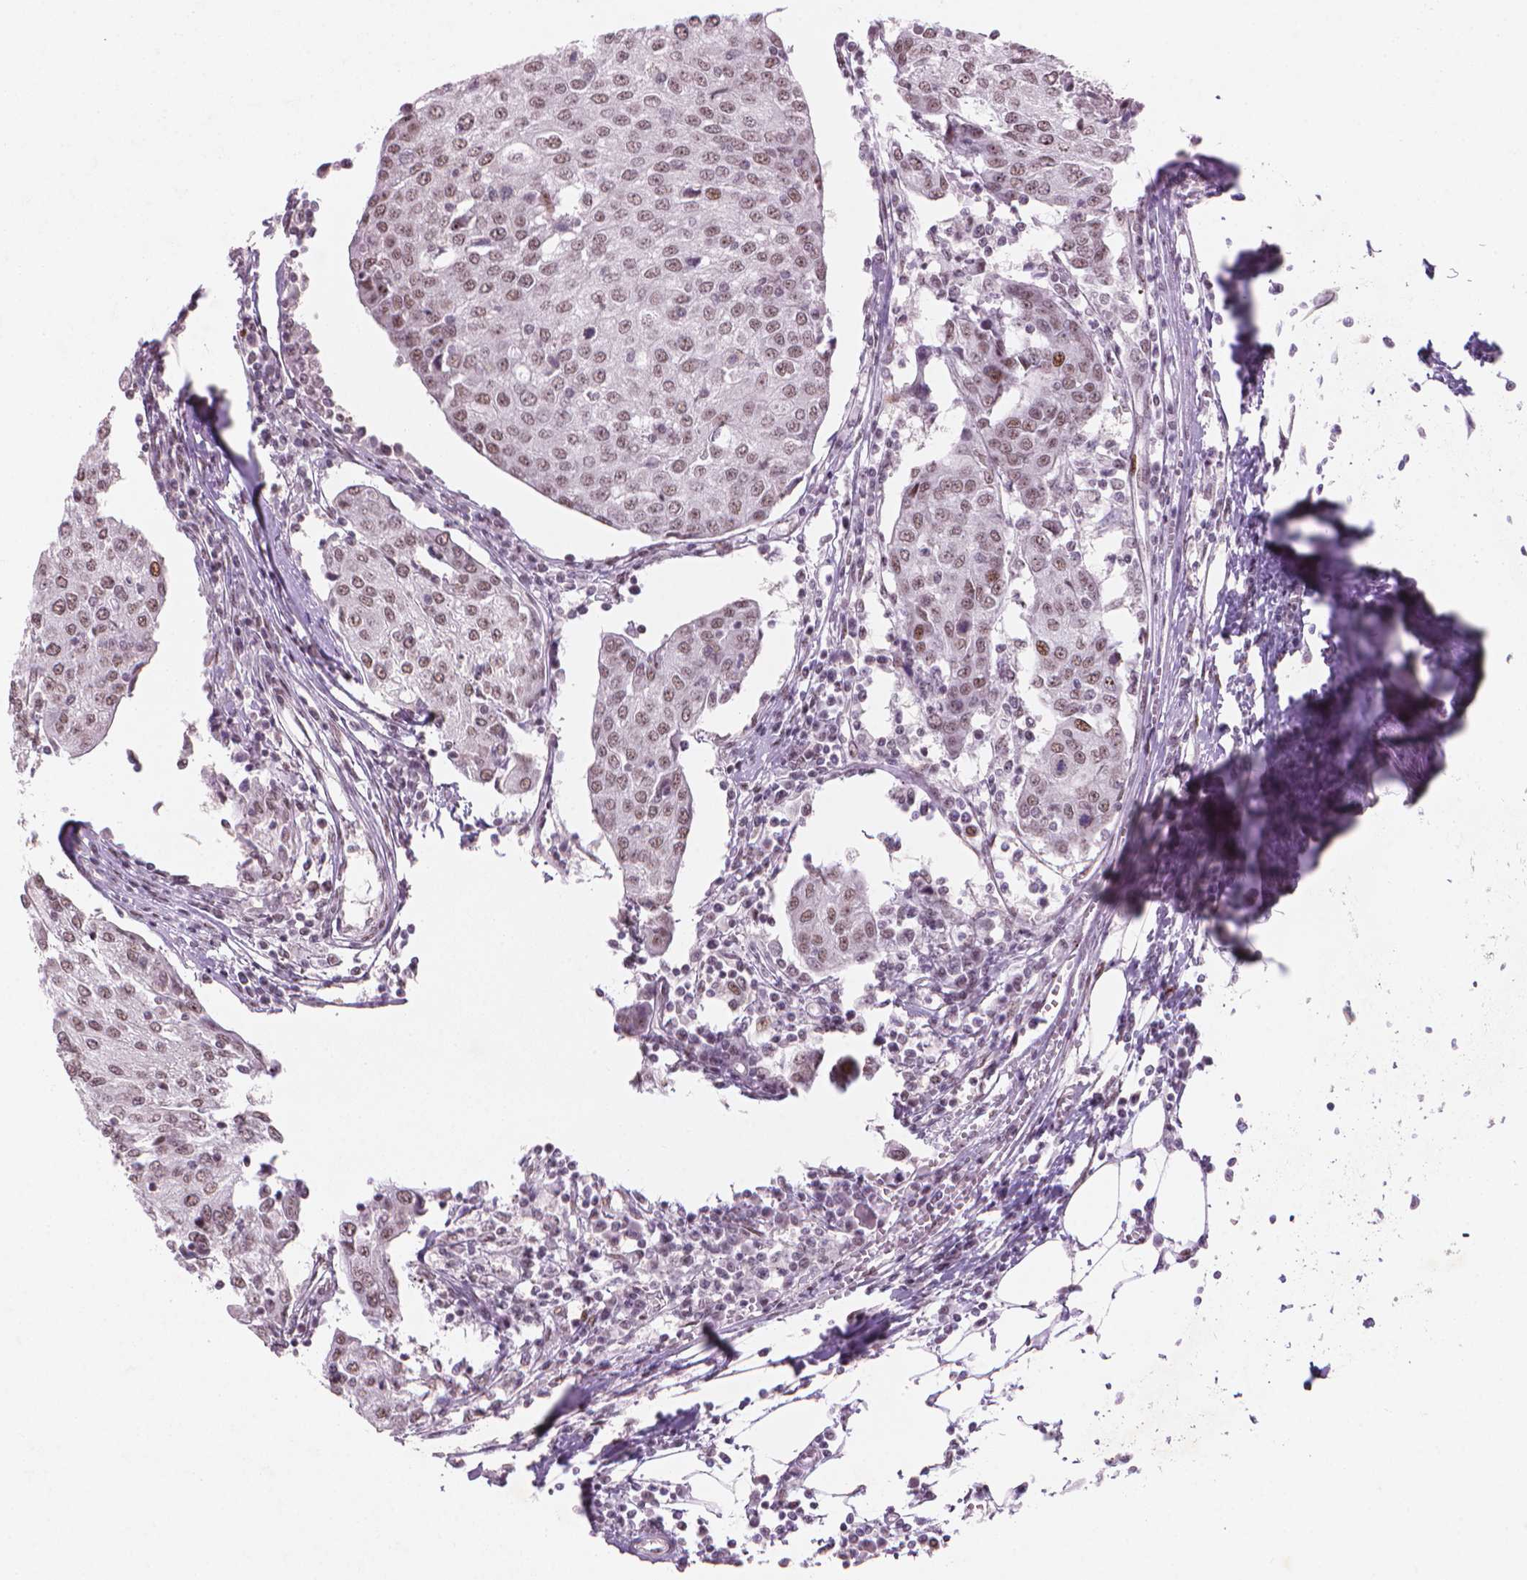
{"staining": {"intensity": "moderate", "quantity": "25%-75%", "location": "nuclear"}, "tissue": "urothelial cancer", "cell_type": "Tumor cells", "image_type": "cancer", "snomed": [{"axis": "morphology", "description": "Urothelial carcinoma, High grade"}, {"axis": "topography", "description": "Urinary bladder"}], "caption": "Moderate nuclear expression is present in approximately 25%-75% of tumor cells in high-grade urothelial carcinoma. (DAB (3,3'-diaminobenzidine) IHC with brightfield microscopy, high magnification).", "gene": "HES7", "patient": {"sex": "female", "age": 85}}